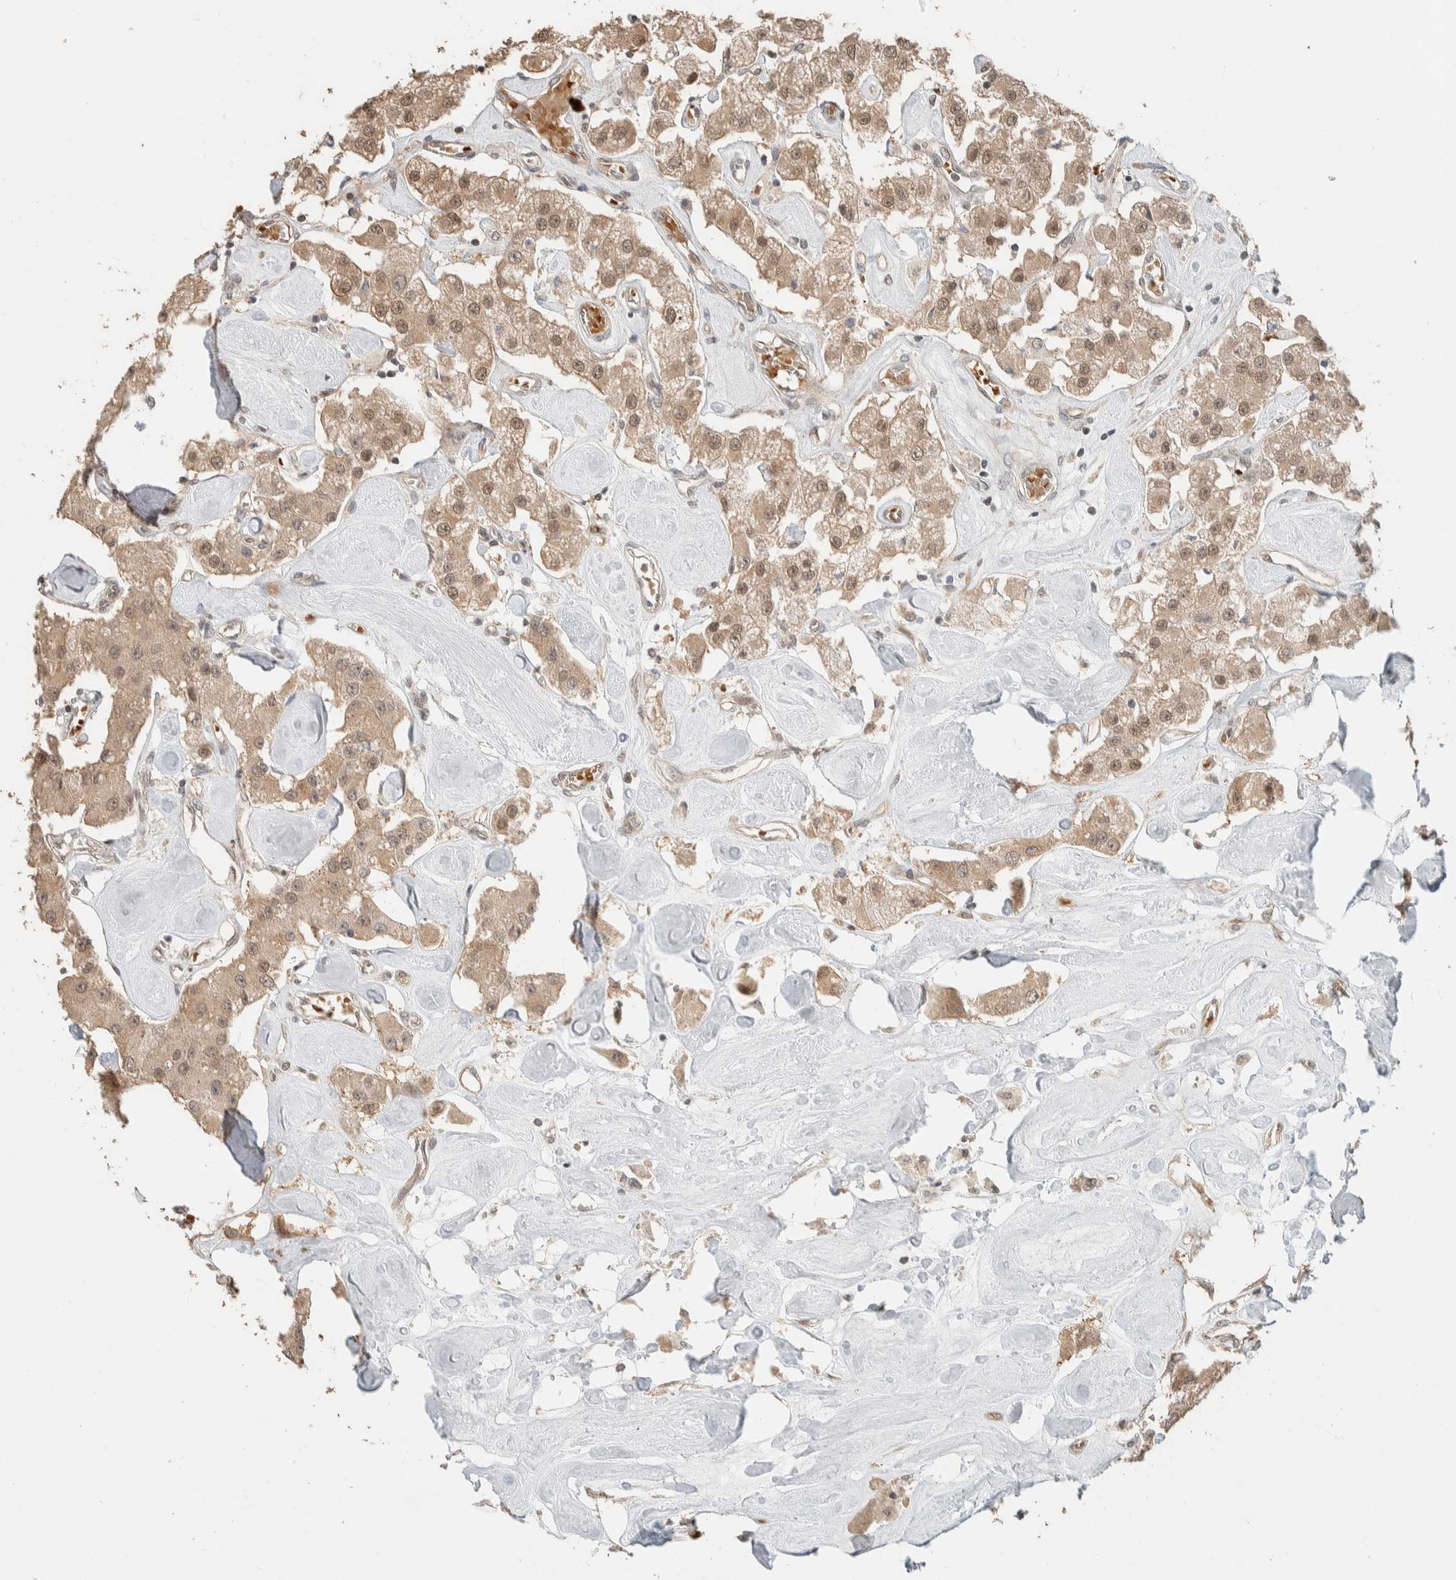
{"staining": {"intensity": "weak", "quantity": ">75%", "location": "cytoplasmic/membranous,nuclear"}, "tissue": "carcinoid", "cell_type": "Tumor cells", "image_type": "cancer", "snomed": [{"axis": "morphology", "description": "Carcinoid, malignant, NOS"}, {"axis": "topography", "description": "Pancreas"}], "caption": "Protein analysis of carcinoid (malignant) tissue exhibits weak cytoplasmic/membranous and nuclear positivity in approximately >75% of tumor cells.", "gene": "ZBTB2", "patient": {"sex": "male", "age": 41}}